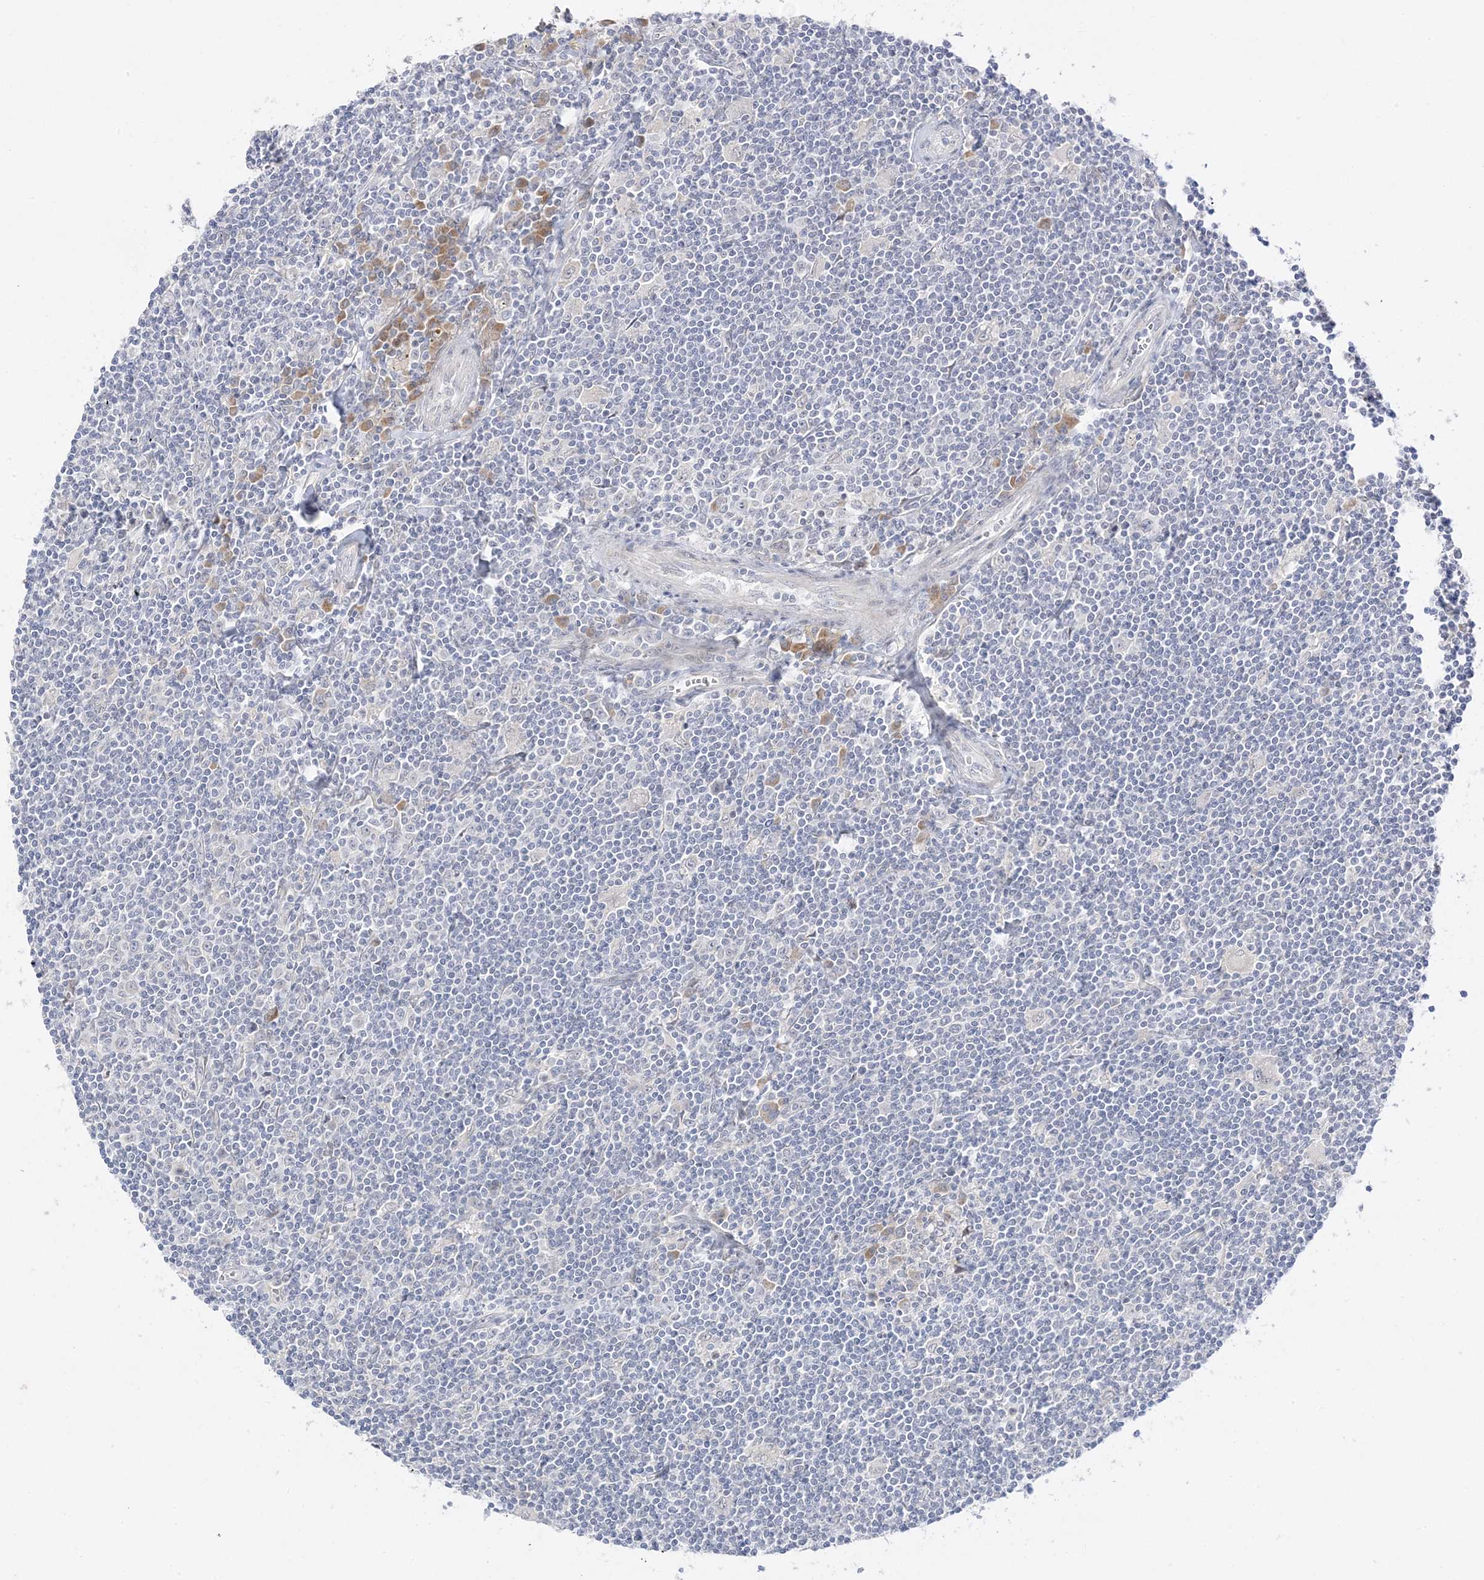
{"staining": {"intensity": "negative", "quantity": "none", "location": "none"}, "tissue": "lymphoma", "cell_type": "Tumor cells", "image_type": "cancer", "snomed": [{"axis": "morphology", "description": "Malignant lymphoma, non-Hodgkin's type, Low grade"}, {"axis": "topography", "description": "Spleen"}], "caption": "A high-resolution image shows IHC staining of malignant lymphoma, non-Hodgkin's type (low-grade), which displays no significant positivity in tumor cells.", "gene": "C2CD2", "patient": {"sex": "male", "age": 76}}